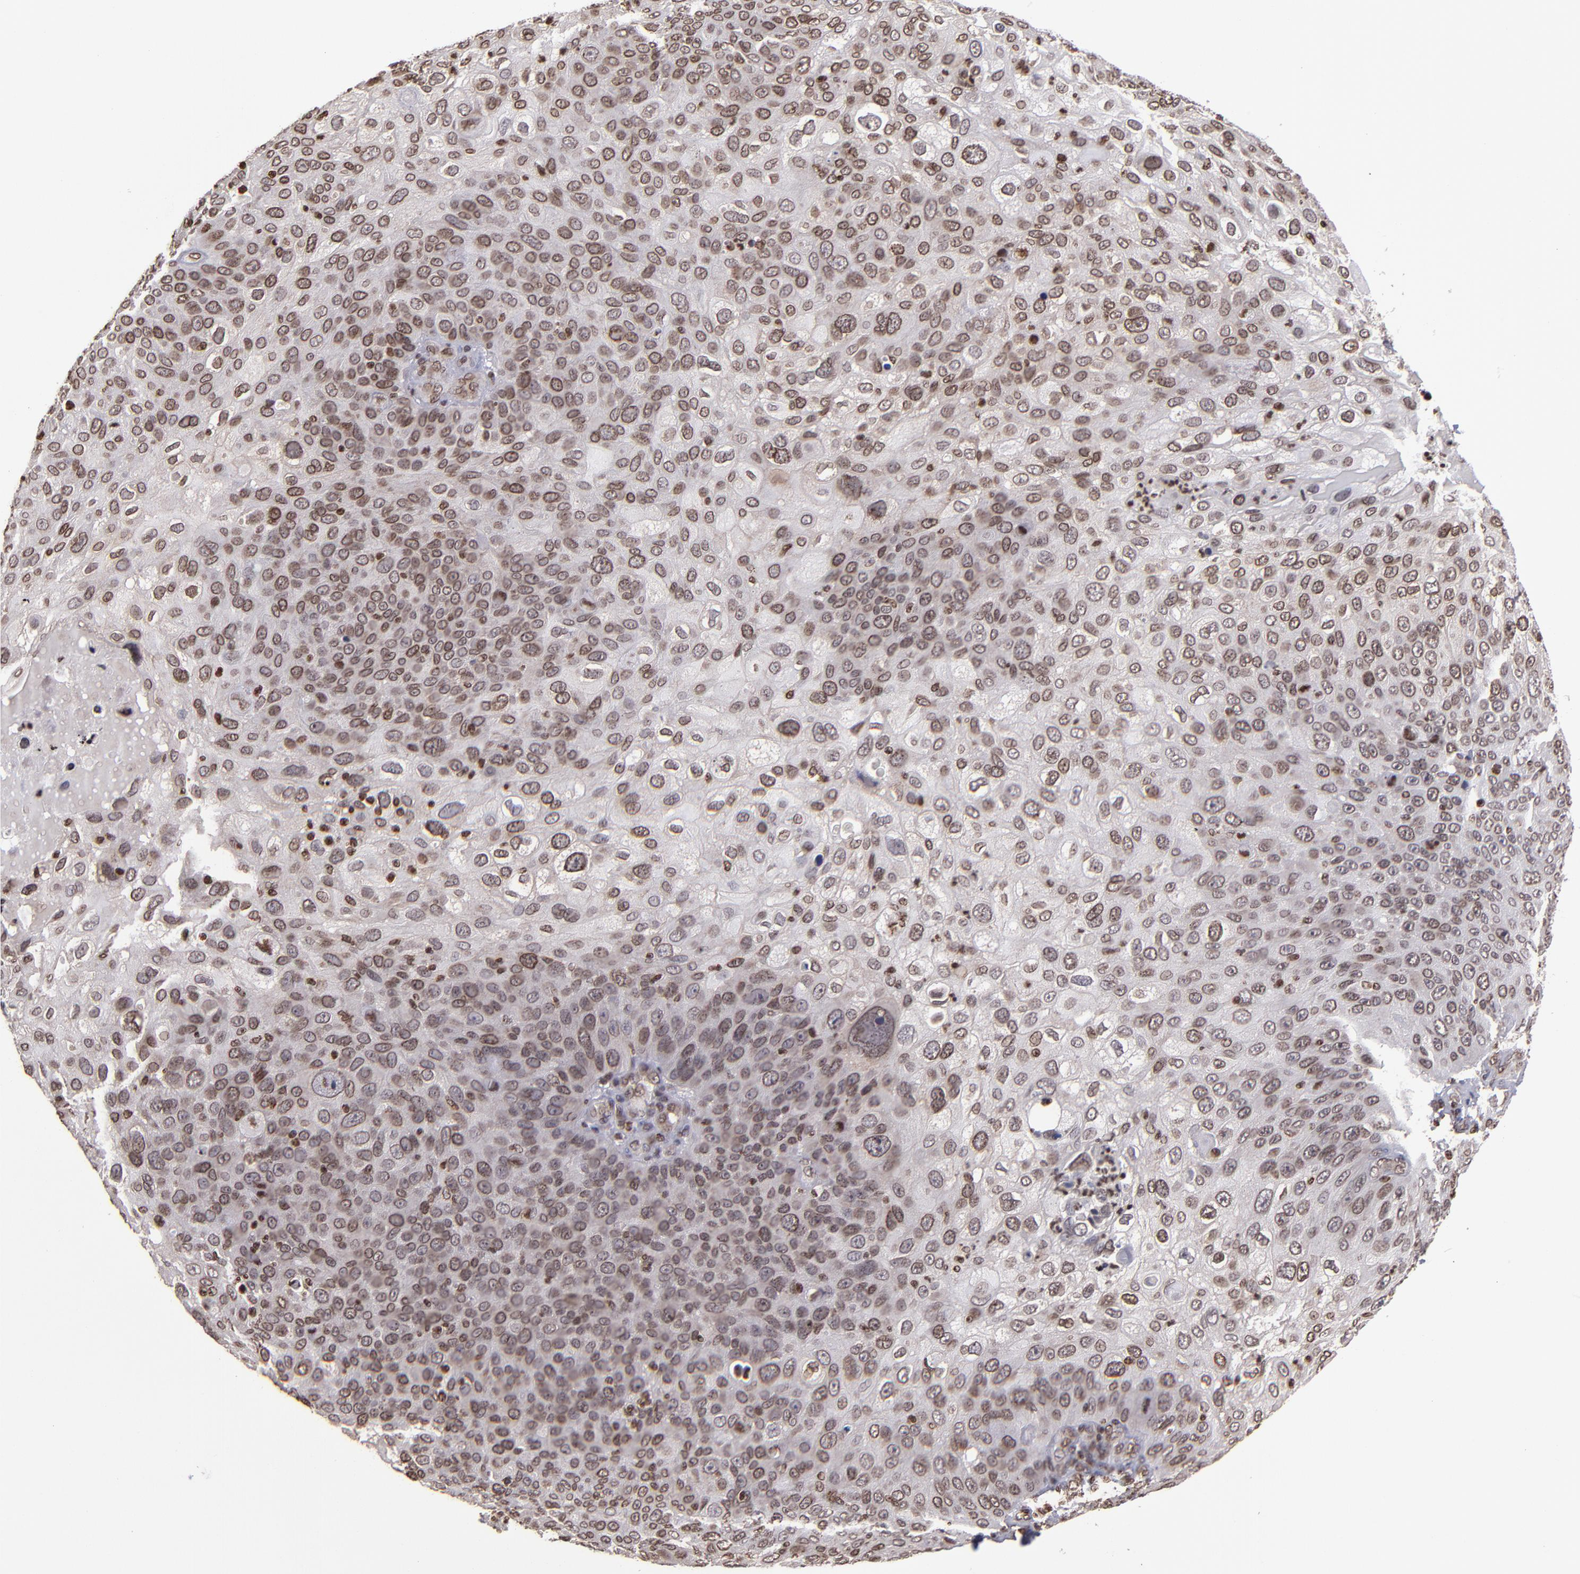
{"staining": {"intensity": "moderate", "quantity": ">75%", "location": "cytoplasmic/membranous,nuclear"}, "tissue": "skin cancer", "cell_type": "Tumor cells", "image_type": "cancer", "snomed": [{"axis": "morphology", "description": "Squamous cell carcinoma, NOS"}, {"axis": "topography", "description": "Skin"}], "caption": "Immunohistochemical staining of squamous cell carcinoma (skin) shows medium levels of moderate cytoplasmic/membranous and nuclear protein expression in approximately >75% of tumor cells.", "gene": "CSDC2", "patient": {"sex": "male", "age": 87}}